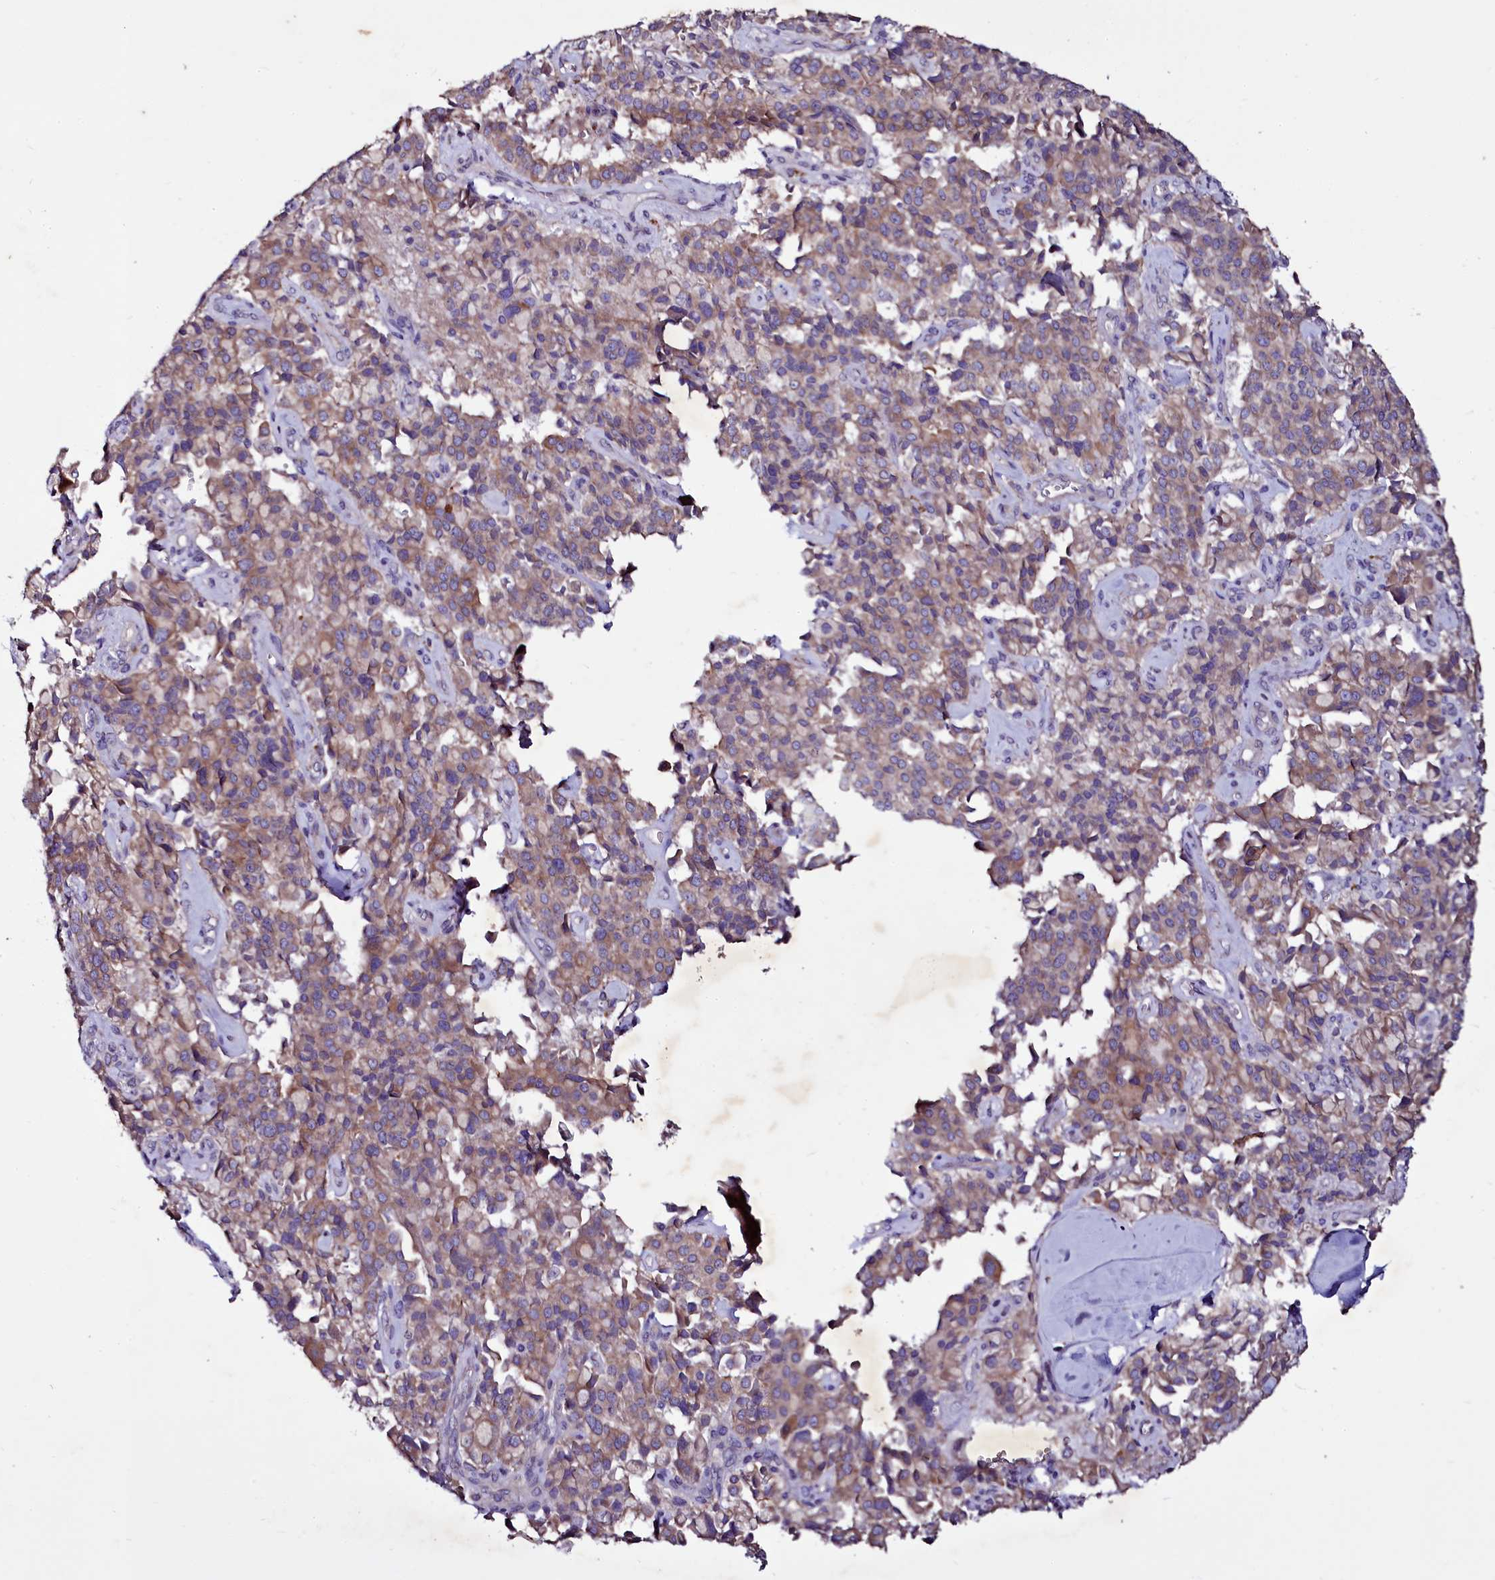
{"staining": {"intensity": "moderate", "quantity": ">75%", "location": "cytoplasmic/membranous"}, "tissue": "pancreatic cancer", "cell_type": "Tumor cells", "image_type": "cancer", "snomed": [{"axis": "morphology", "description": "Adenocarcinoma, NOS"}, {"axis": "topography", "description": "Pancreas"}], "caption": "DAB (3,3'-diaminobenzidine) immunohistochemical staining of pancreatic cancer (adenocarcinoma) displays moderate cytoplasmic/membranous protein staining in about >75% of tumor cells.", "gene": "SELENOT", "patient": {"sex": "male", "age": 65}}